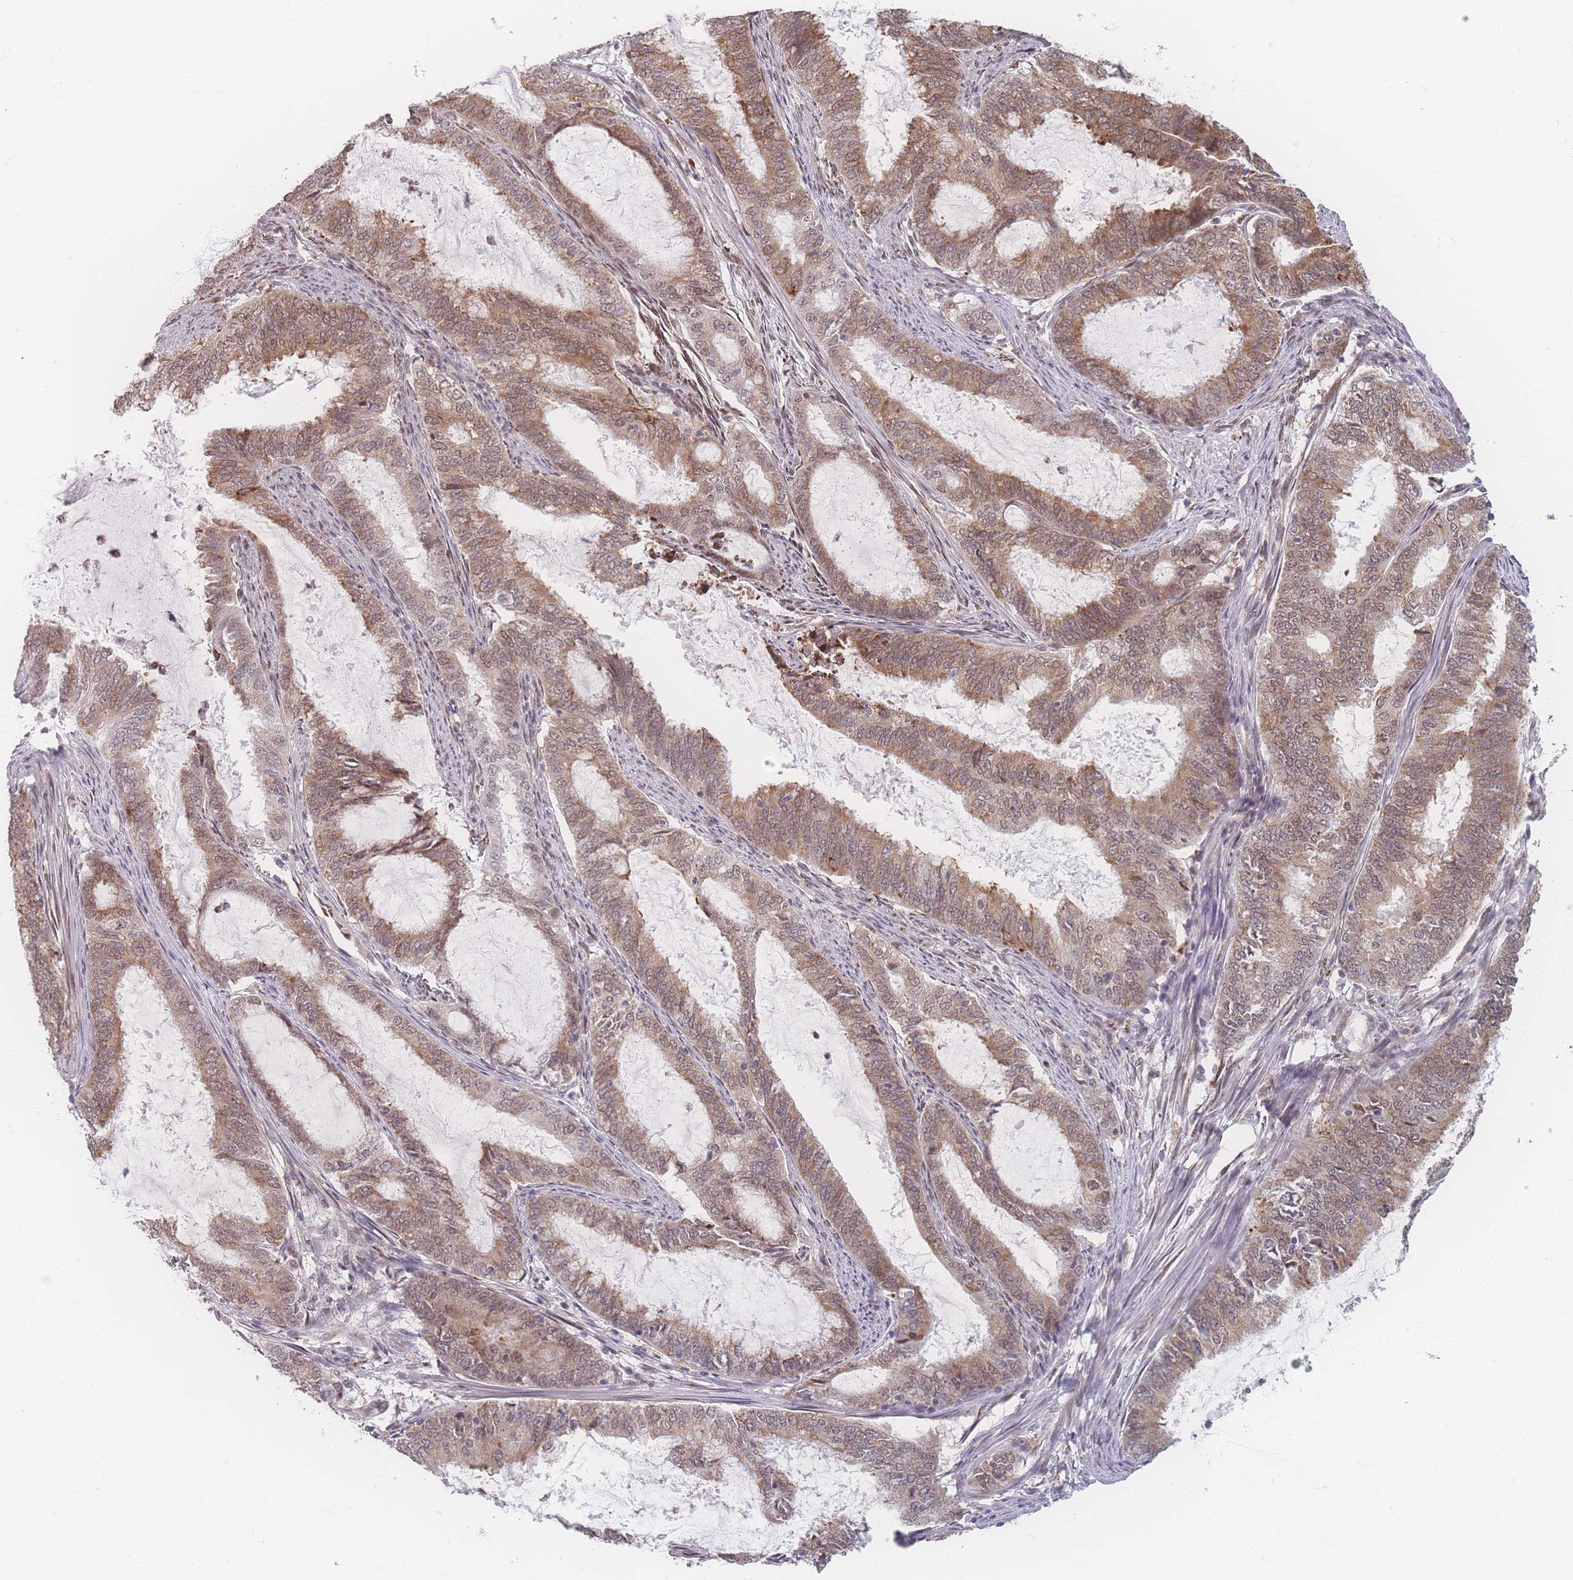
{"staining": {"intensity": "moderate", "quantity": ">75%", "location": "cytoplasmic/membranous,nuclear"}, "tissue": "endometrial cancer", "cell_type": "Tumor cells", "image_type": "cancer", "snomed": [{"axis": "morphology", "description": "Adenocarcinoma, NOS"}, {"axis": "topography", "description": "Endometrium"}], "caption": "Immunohistochemistry (IHC) photomicrograph of neoplastic tissue: human endometrial cancer stained using IHC reveals medium levels of moderate protein expression localized specifically in the cytoplasmic/membranous and nuclear of tumor cells, appearing as a cytoplasmic/membranous and nuclear brown color.", "gene": "ZC3H13", "patient": {"sex": "female", "age": 51}}